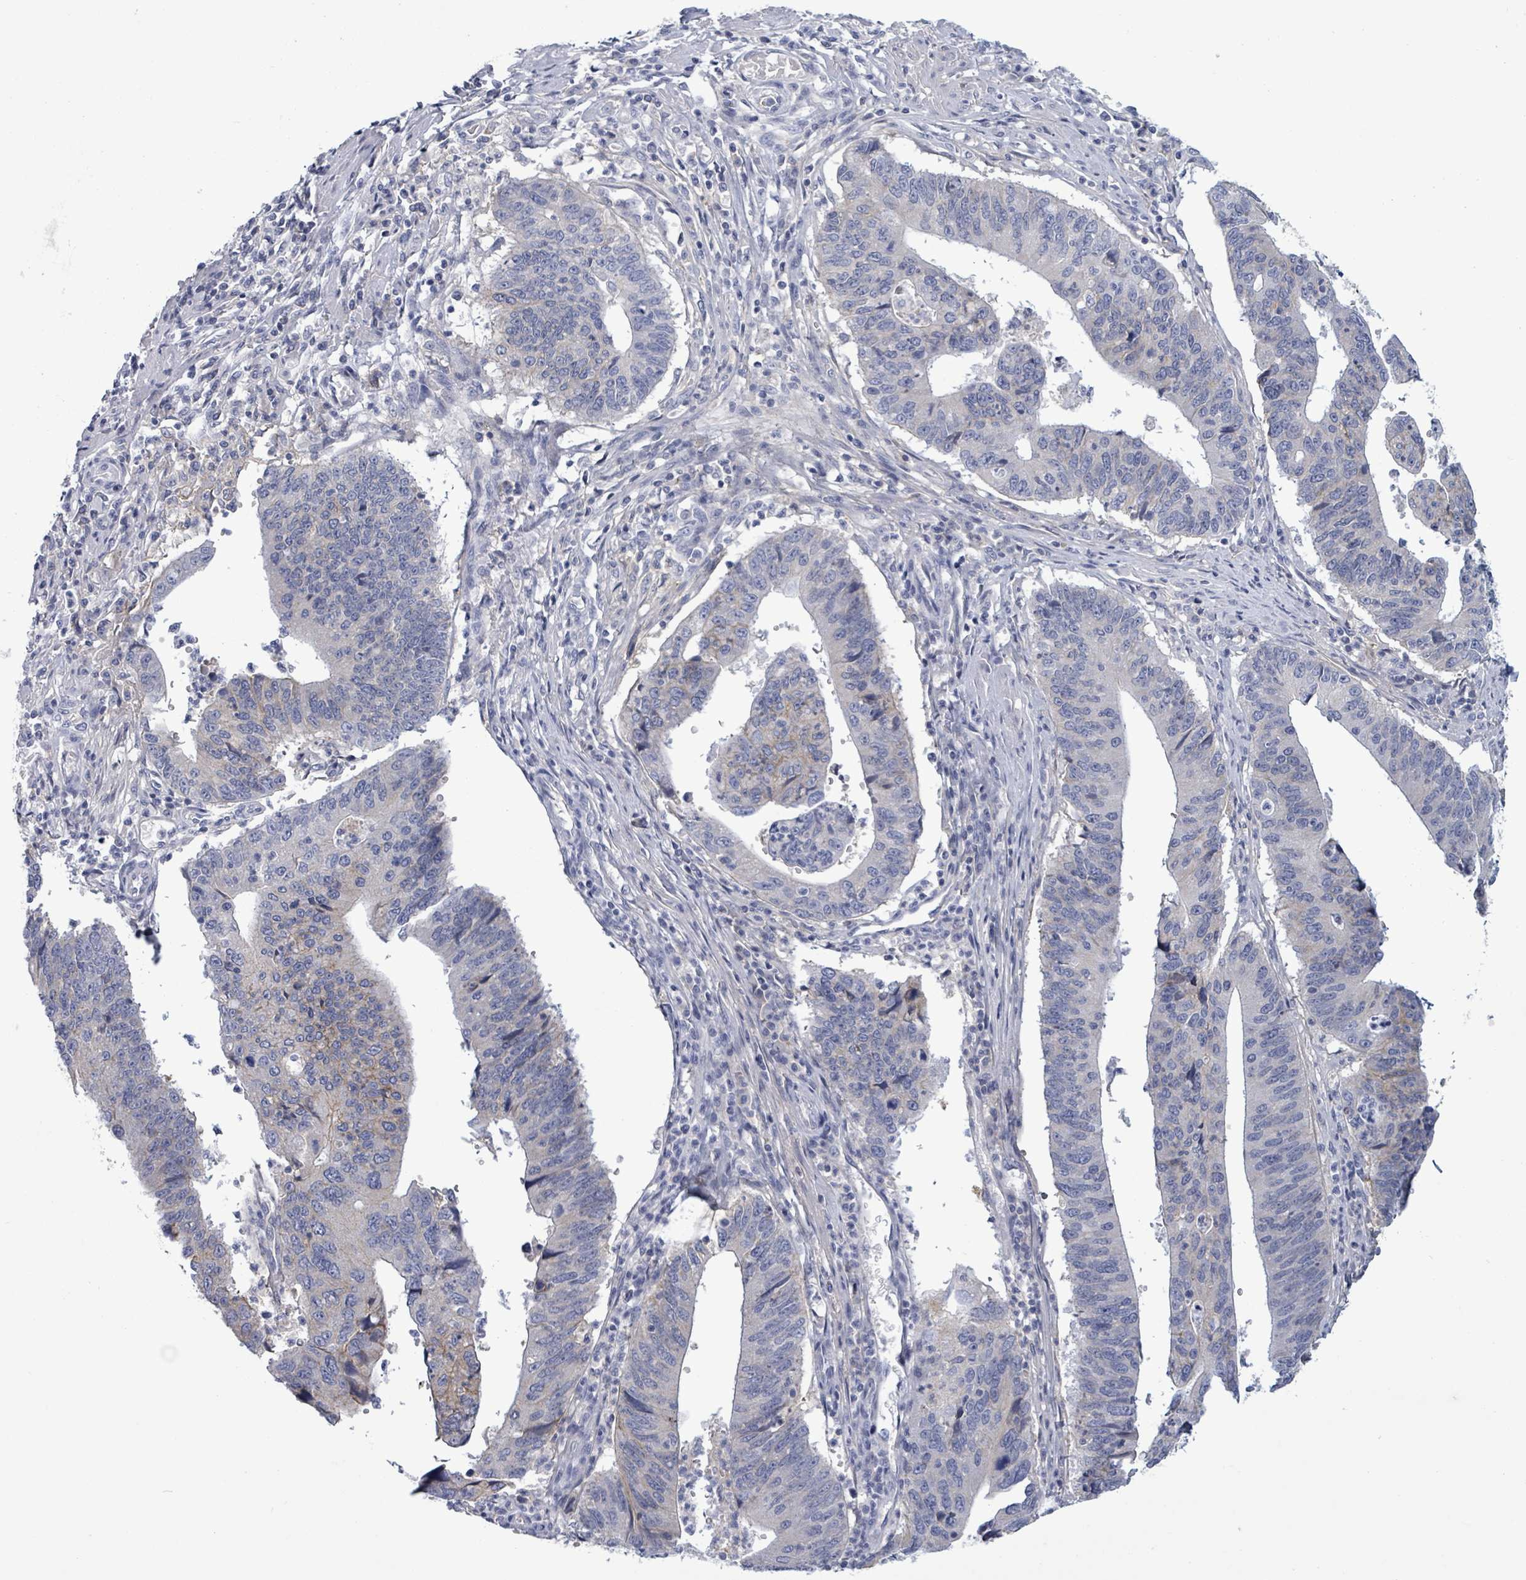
{"staining": {"intensity": "weak", "quantity": "<25%", "location": "cytoplasmic/membranous"}, "tissue": "stomach cancer", "cell_type": "Tumor cells", "image_type": "cancer", "snomed": [{"axis": "morphology", "description": "Adenocarcinoma, NOS"}, {"axis": "topography", "description": "Stomach"}], "caption": "IHC of stomach adenocarcinoma demonstrates no positivity in tumor cells.", "gene": "BSG", "patient": {"sex": "male", "age": 59}}